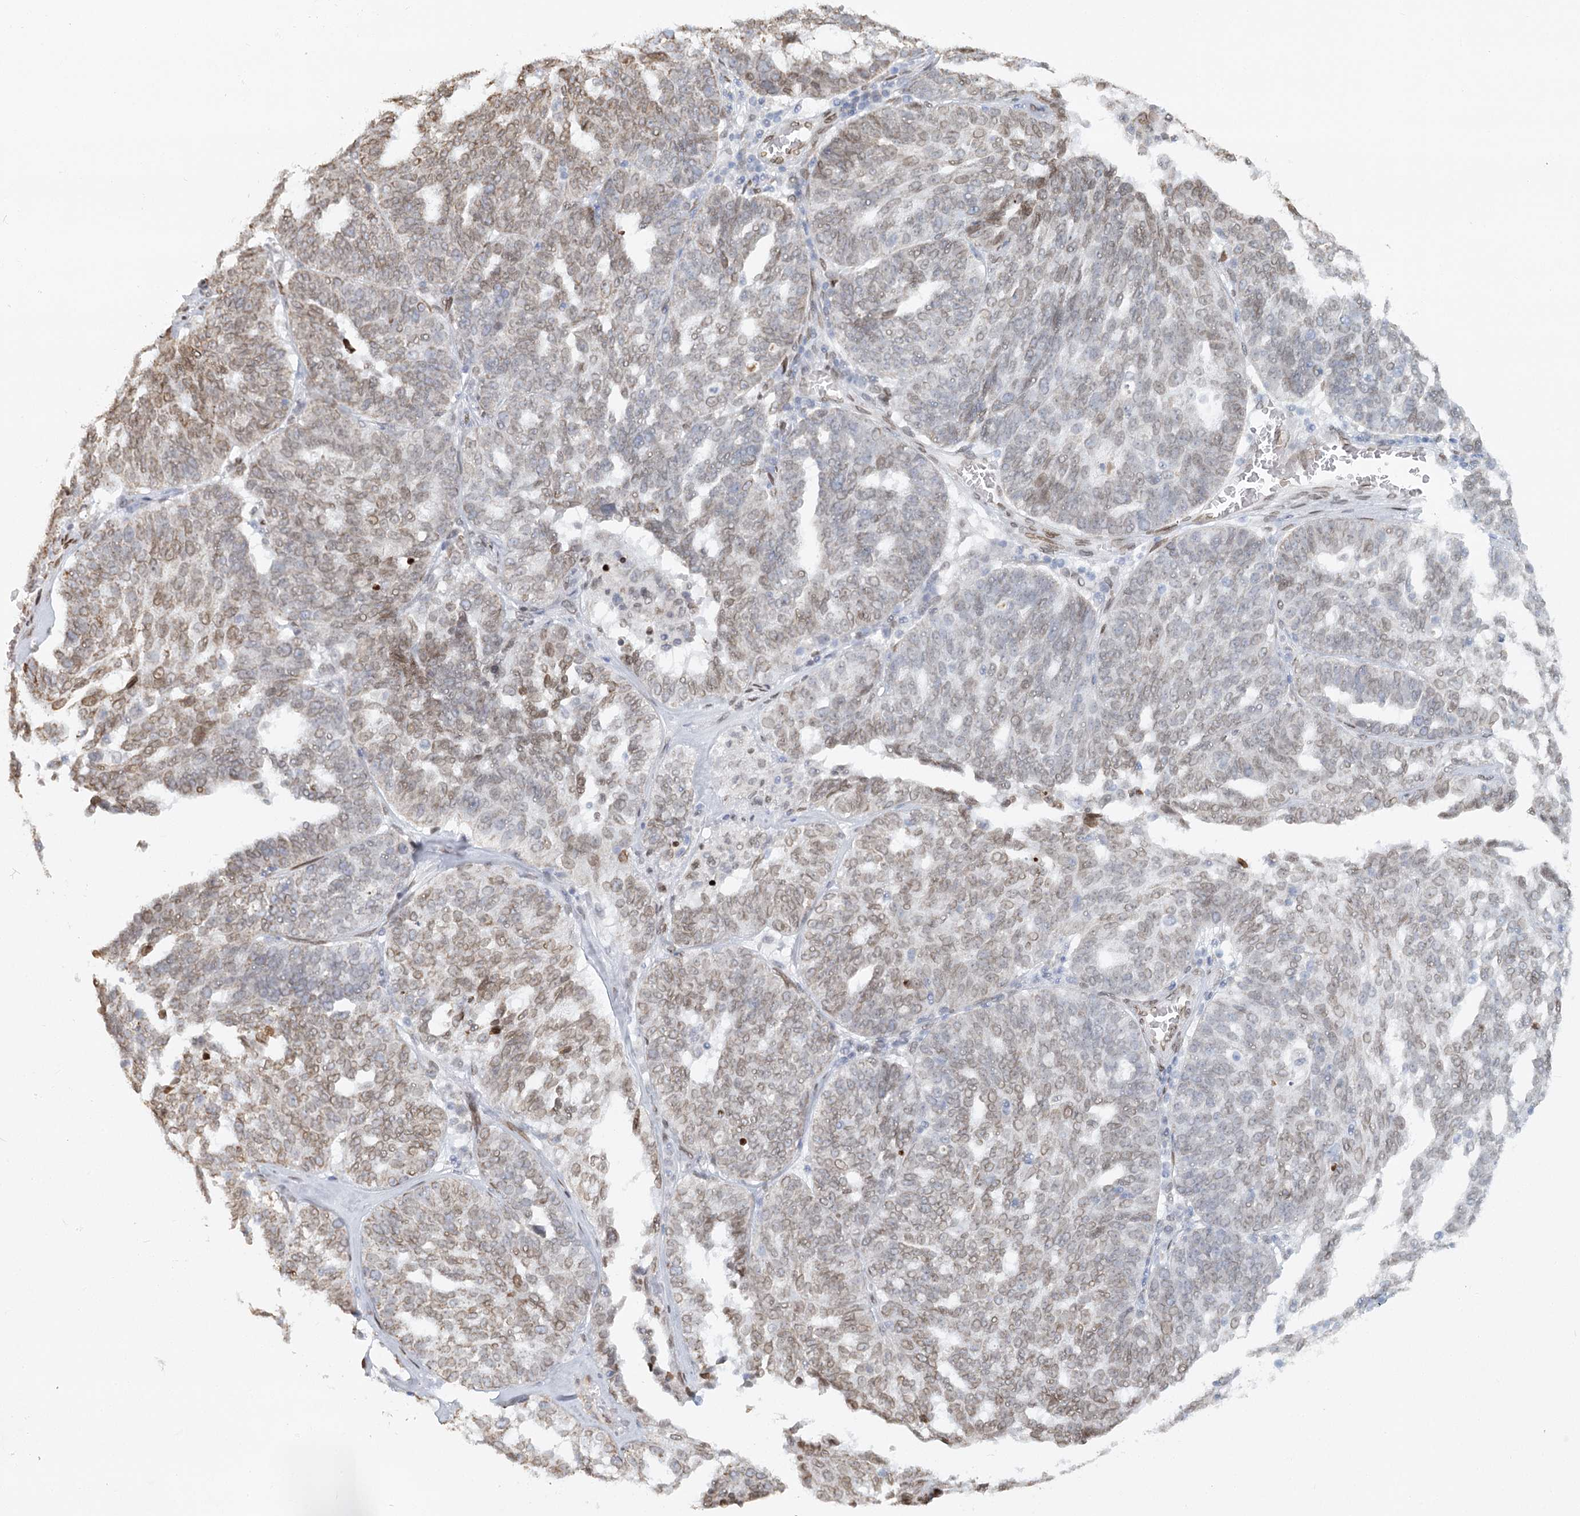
{"staining": {"intensity": "moderate", "quantity": "<25%", "location": "nuclear"}, "tissue": "ovarian cancer", "cell_type": "Tumor cells", "image_type": "cancer", "snomed": [{"axis": "morphology", "description": "Cystadenocarcinoma, serous, NOS"}, {"axis": "topography", "description": "Ovary"}], "caption": "Tumor cells display low levels of moderate nuclear positivity in about <25% of cells in human ovarian serous cystadenocarcinoma. (Stains: DAB (3,3'-diaminobenzidine) in brown, nuclei in blue, Microscopy: brightfield microscopy at high magnification).", "gene": "VWA5A", "patient": {"sex": "female", "age": 59}}